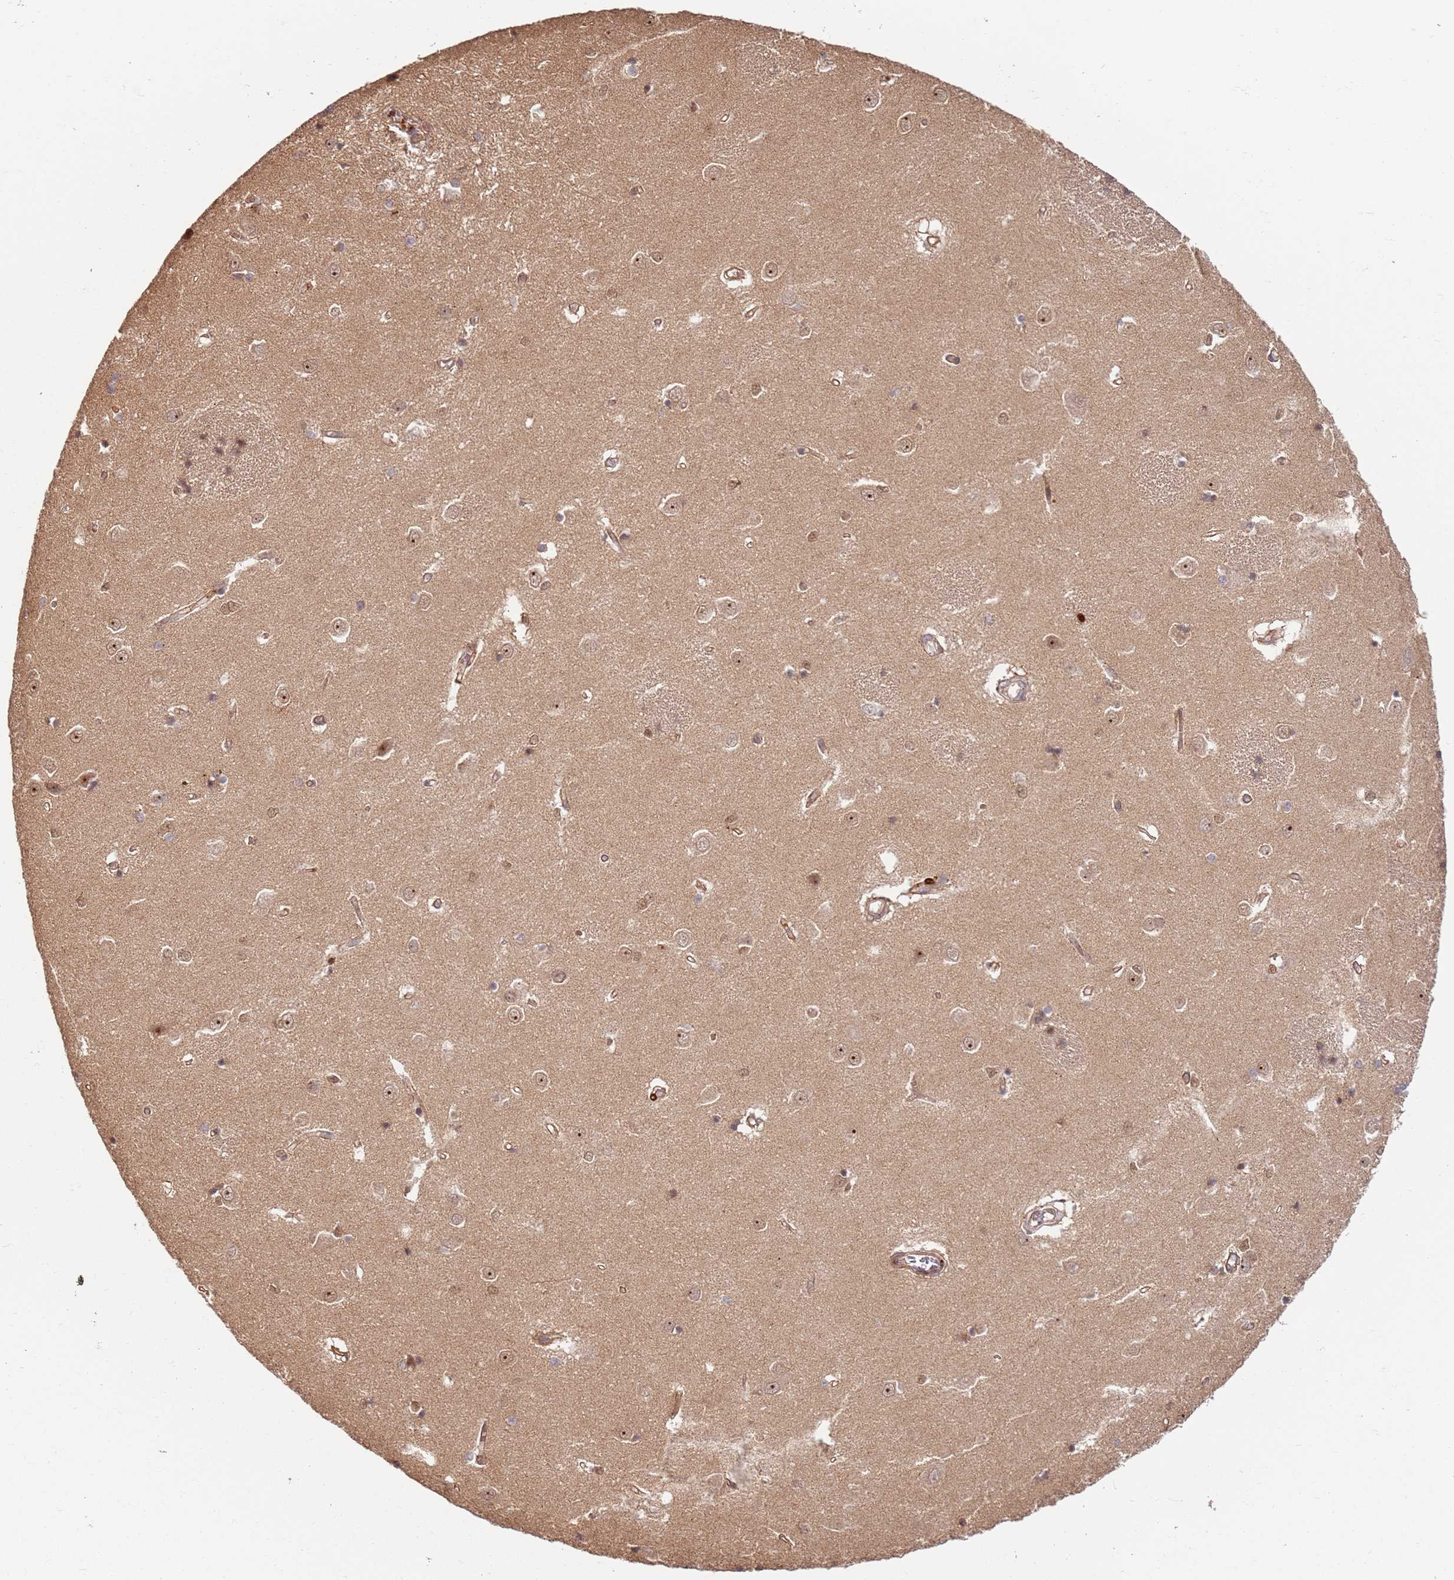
{"staining": {"intensity": "moderate", "quantity": "<25%", "location": "cytoplasmic/membranous,nuclear"}, "tissue": "caudate", "cell_type": "Glial cells", "image_type": "normal", "snomed": [{"axis": "morphology", "description": "Normal tissue, NOS"}, {"axis": "topography", "description": "Lateral ventricle wall"}], "caption": "This image displays benign caudate stained with immunohistochemistry (IHC) to label a protein in brown. The cytoplasmic/membranous,nuclear of glial cells show moderate positivity for the protein. Nuclei are counter-stained blue.", "gene": "TMEM233", "patient": {"sex": "male", "age": 37}}